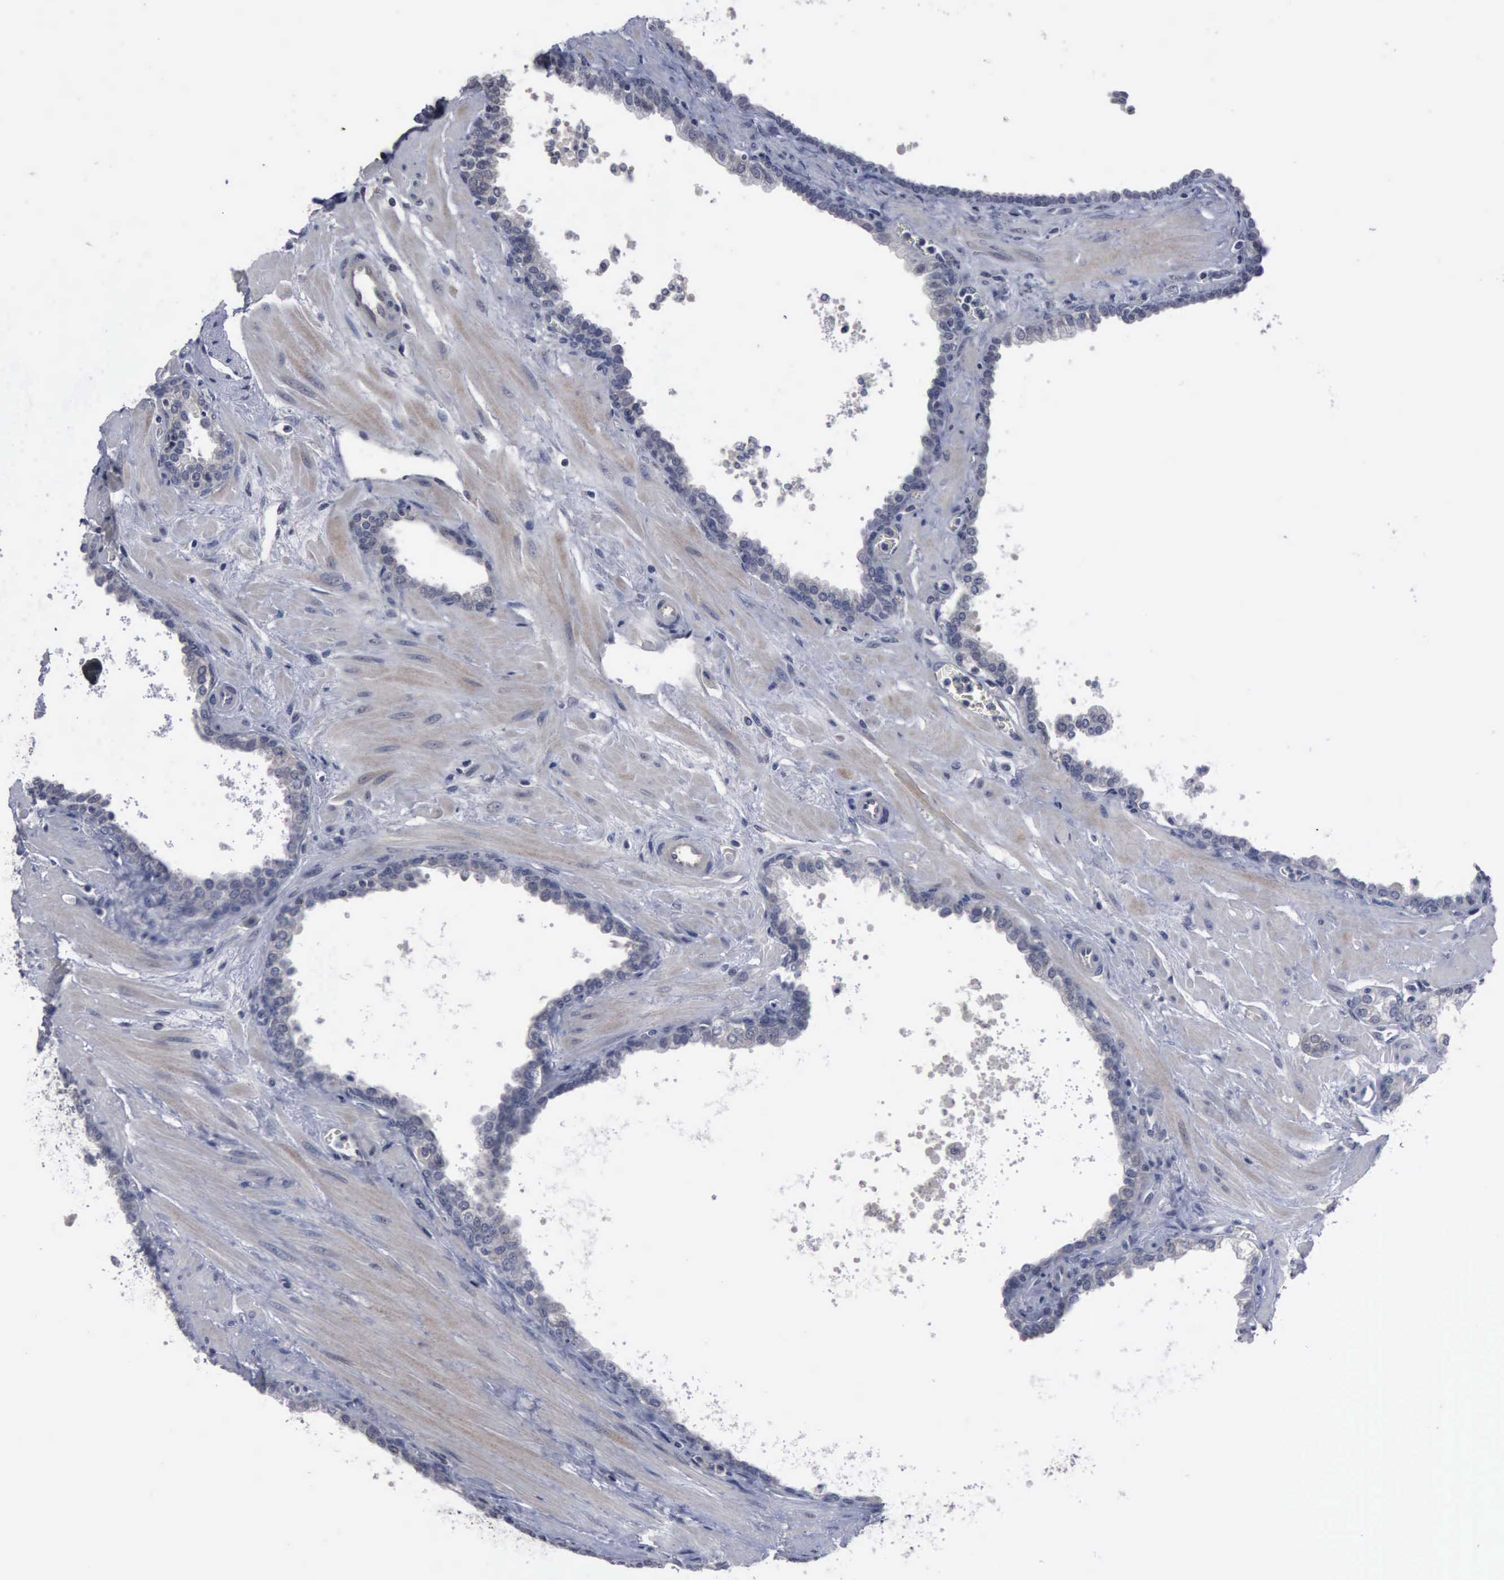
{"staining": {"intensity": "weak", "quantity": "<25%", "location": "cytoplasmic/membranous"}, "tissue": "prostate", "cell_type": "Glandular cells", "image_type": "normal", "snomed": [{"axis": "morphology", "description": "Normal tissue, NOS"}, {"axis": "topography", "description": "Prostate"}], "caption": "Immunohistochemistry of normal human prostate reveals no staining in glandular cells. Nuclei are stained in blue.", "gene": "MYO18B", "patient": {"sex": "male", "age": 60}}